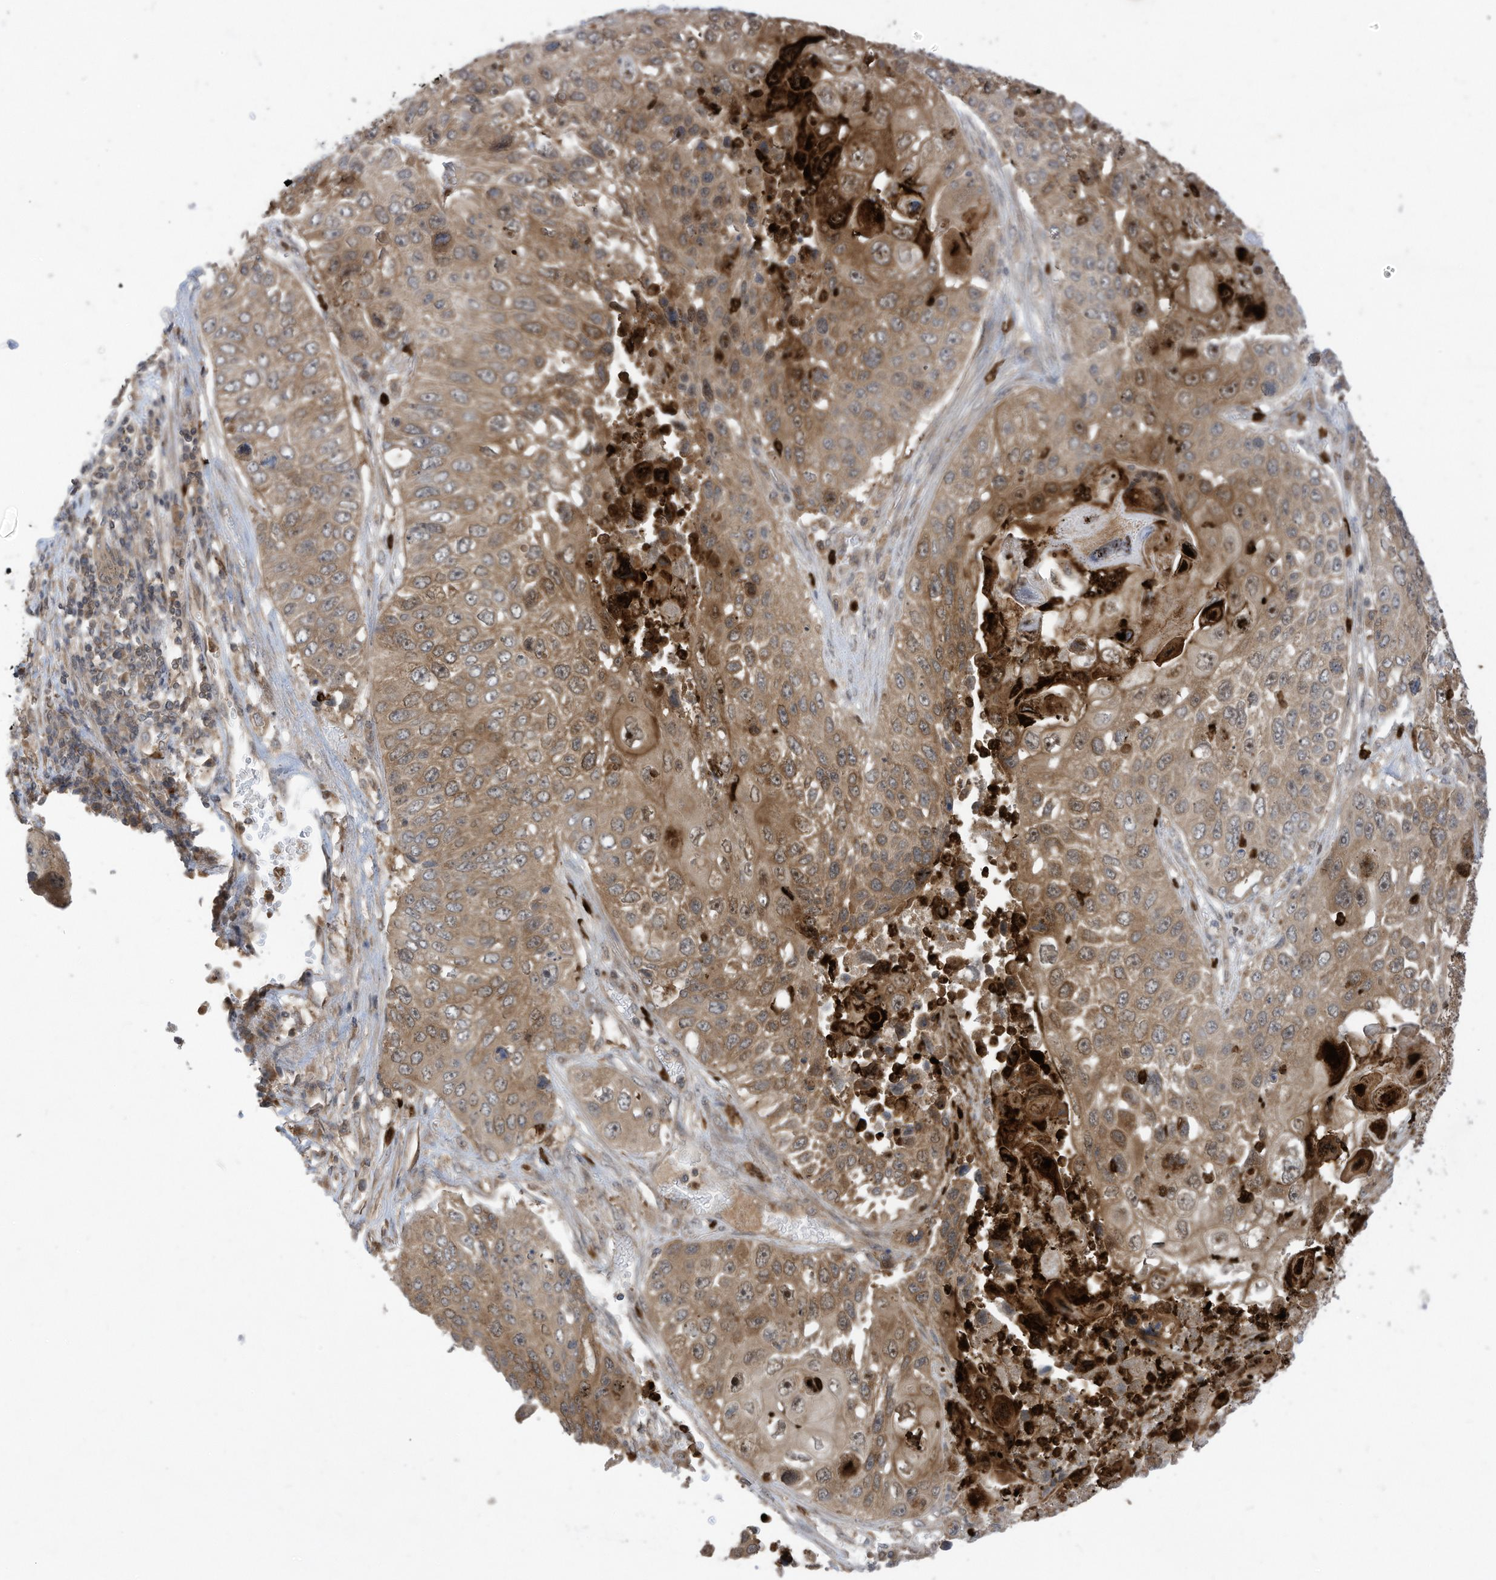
{"staining": {"intensity": "moderate", "quantity": "25%-75%", "location": "cytoplasmic/membranous"}, "tissue": "lung cancer", "cell_type": "Tumor cells", "image_type": "cancer", "snomed": [{"axis": "morphology", "description": "Squamous cell carcinoma, NOS"}, {"axis": "topography", "description": "Lung"}], "caption": "IHC of lung squamous cell carcinoma displays medium levels of moderate cytoplasmic/membranous expression in about 25%-75% of tumor cells. Nuclei are stained in blue.", "gene": "CNKSR1", "patient": {"sex": "male", "age": 61}}